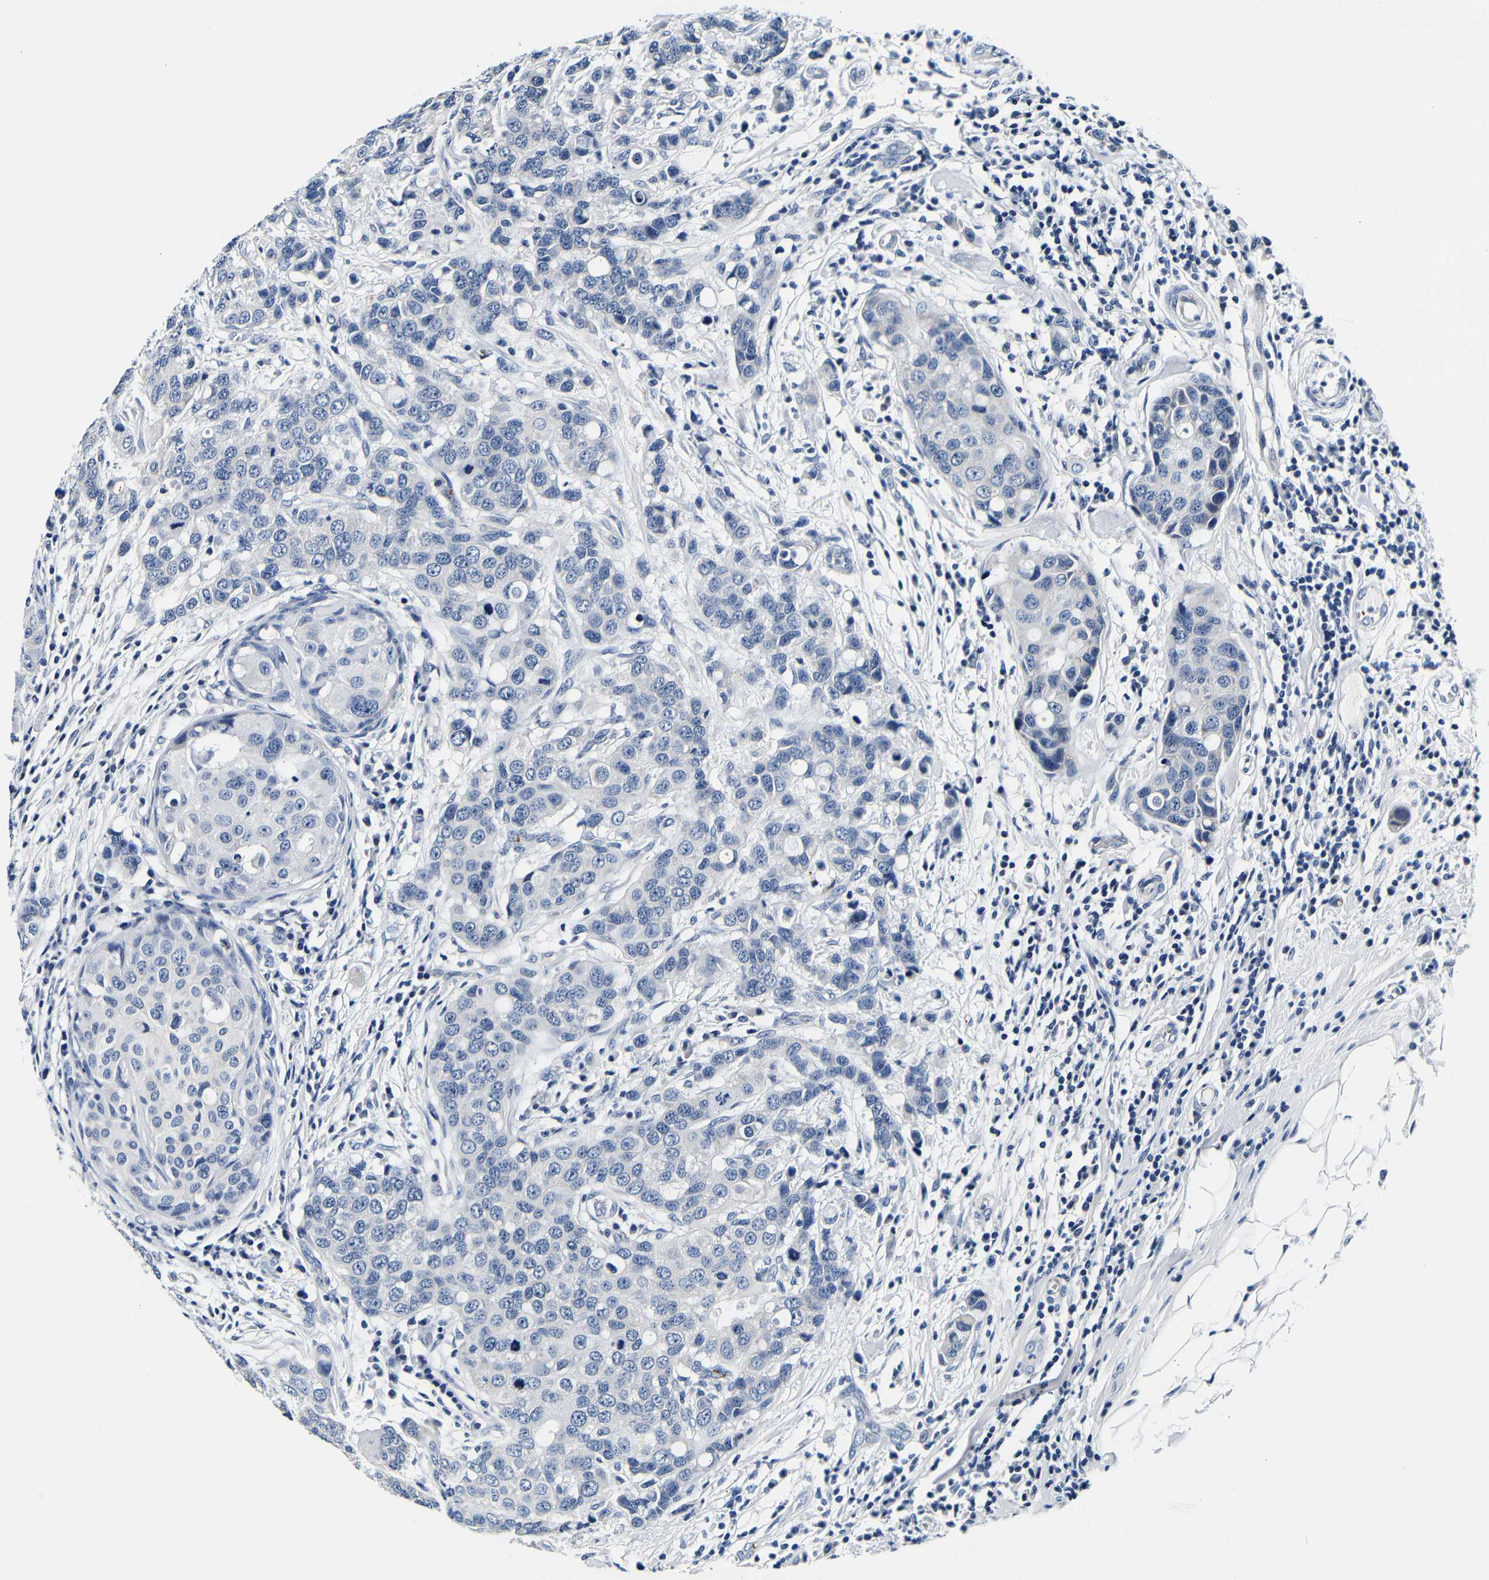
{"staining": {"intensity": "negative", "quantity": "none", "location": "none"}, "tissue": "breast cancer", "cell_type": "Tumor cells", "image_type": "cancer", "snomed": [{"axis": "morphology", "description": "Duct carcinoma"}, {"axis": "topography", "description": "Breast"}], "caption": "This is an IHC photomicrograph of breast cancer (intraductal carcinoma). There is no positivity in tumor cells.", "gene": "GP1BA", "patient": {"sex": "female", "age": 27}}